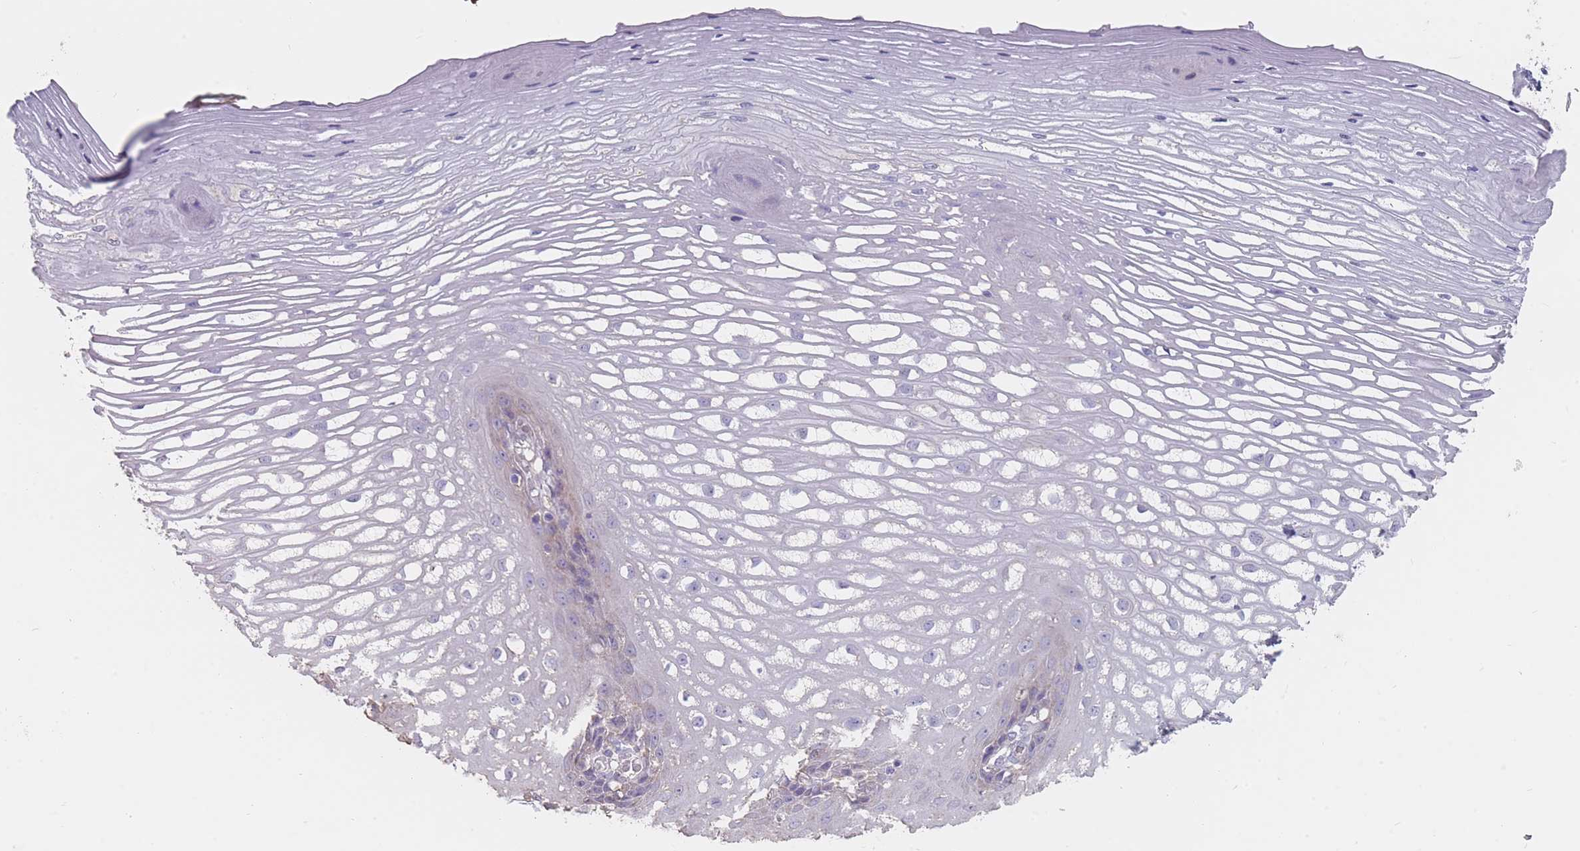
{"staining": {"intensity": "negative", "quantity": "none", "location": "none"}, "tissue": "esophagus", "cell_type": "Squamous epithelial cells", "image_type": "normal", "snomed": [{"axis": "morphology", "description": "Normal tissue, NOS"}, {"axis": "topography", "description": "Esophagus"}], "caption": "DAB immunohistochemical staining of unremarkable human esophagus demonstrates no significant expression in squamous epithelial cells.", "gene": "CLEC12A", "patient": {"sex": "male", "age": 69}}